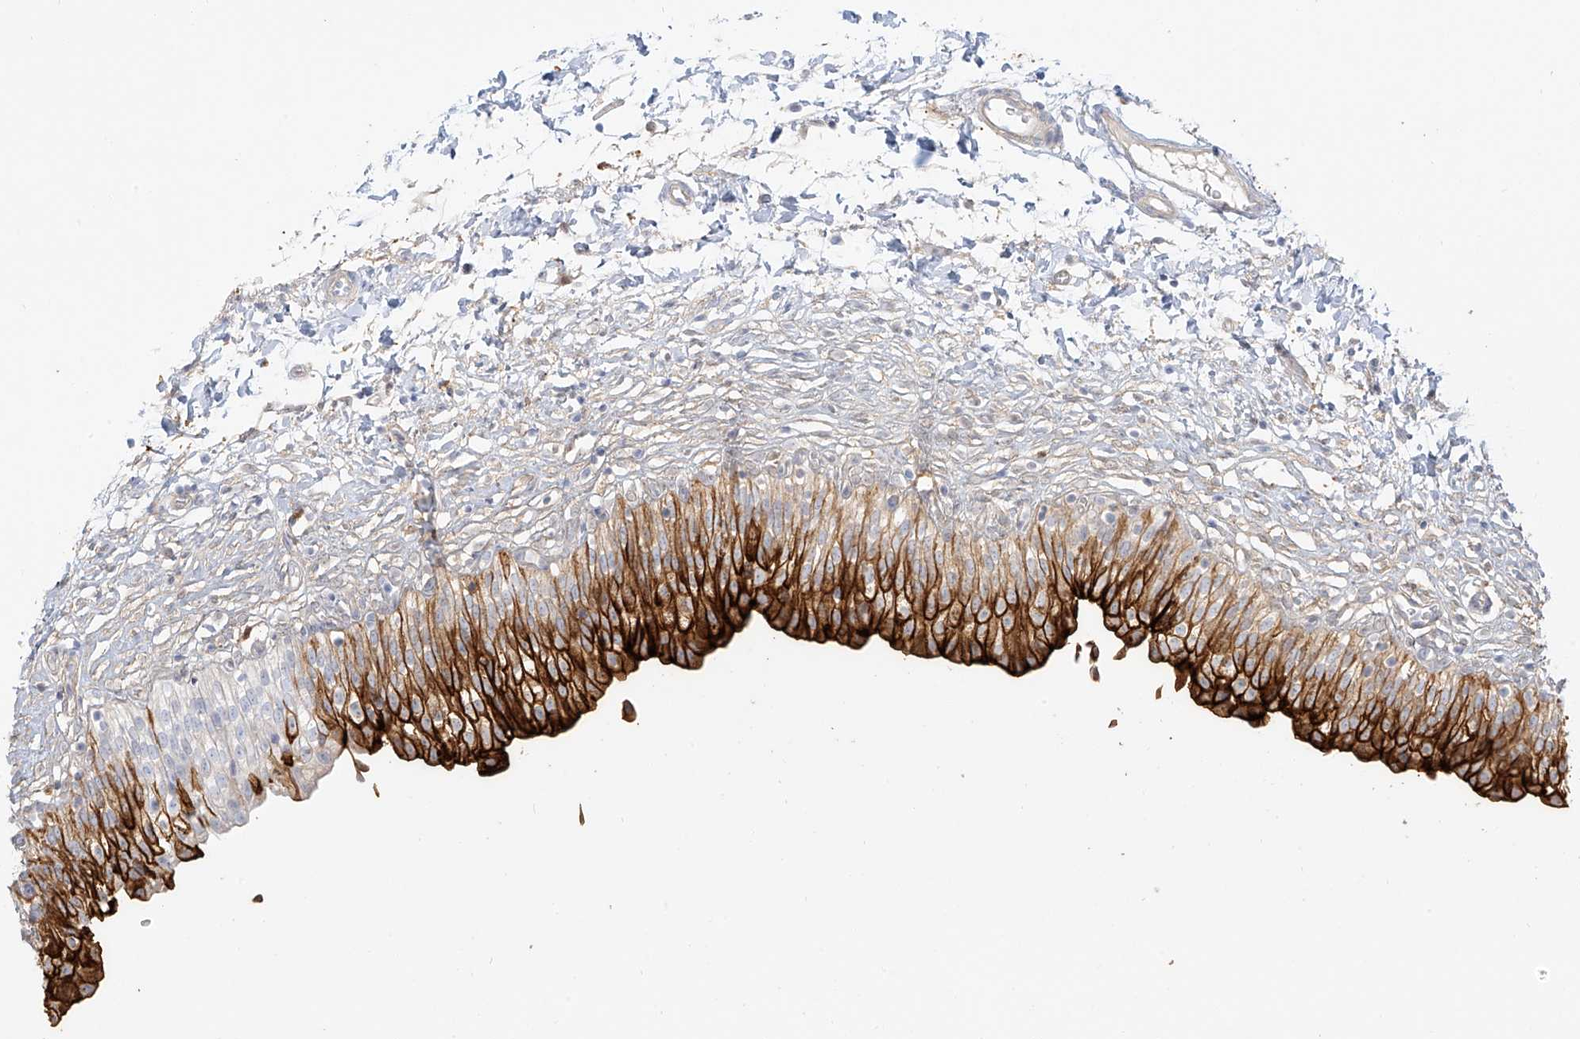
{"staining": {"intensity": "strong", "quantity": ">75%", "location": "cytoplasmic/membranous"}, "tissue": "urinary bladder", "cell_type": "Urothelial cells", "image_type": "normal", "snomed": [{"axis": "morphology", "description": "Normal tissue, NOS"}, {"axis": "topography", "description": "Urinary bladder"}], "caption": "Immunohistochemical staining of normal human urinary bladder exhibits >75% levels of strong cytoplasmic/membranous protein expression in about >75% of urothelial cells.", "gene": "UPK1B", "patient": {"sex": "male", "age": 55}}